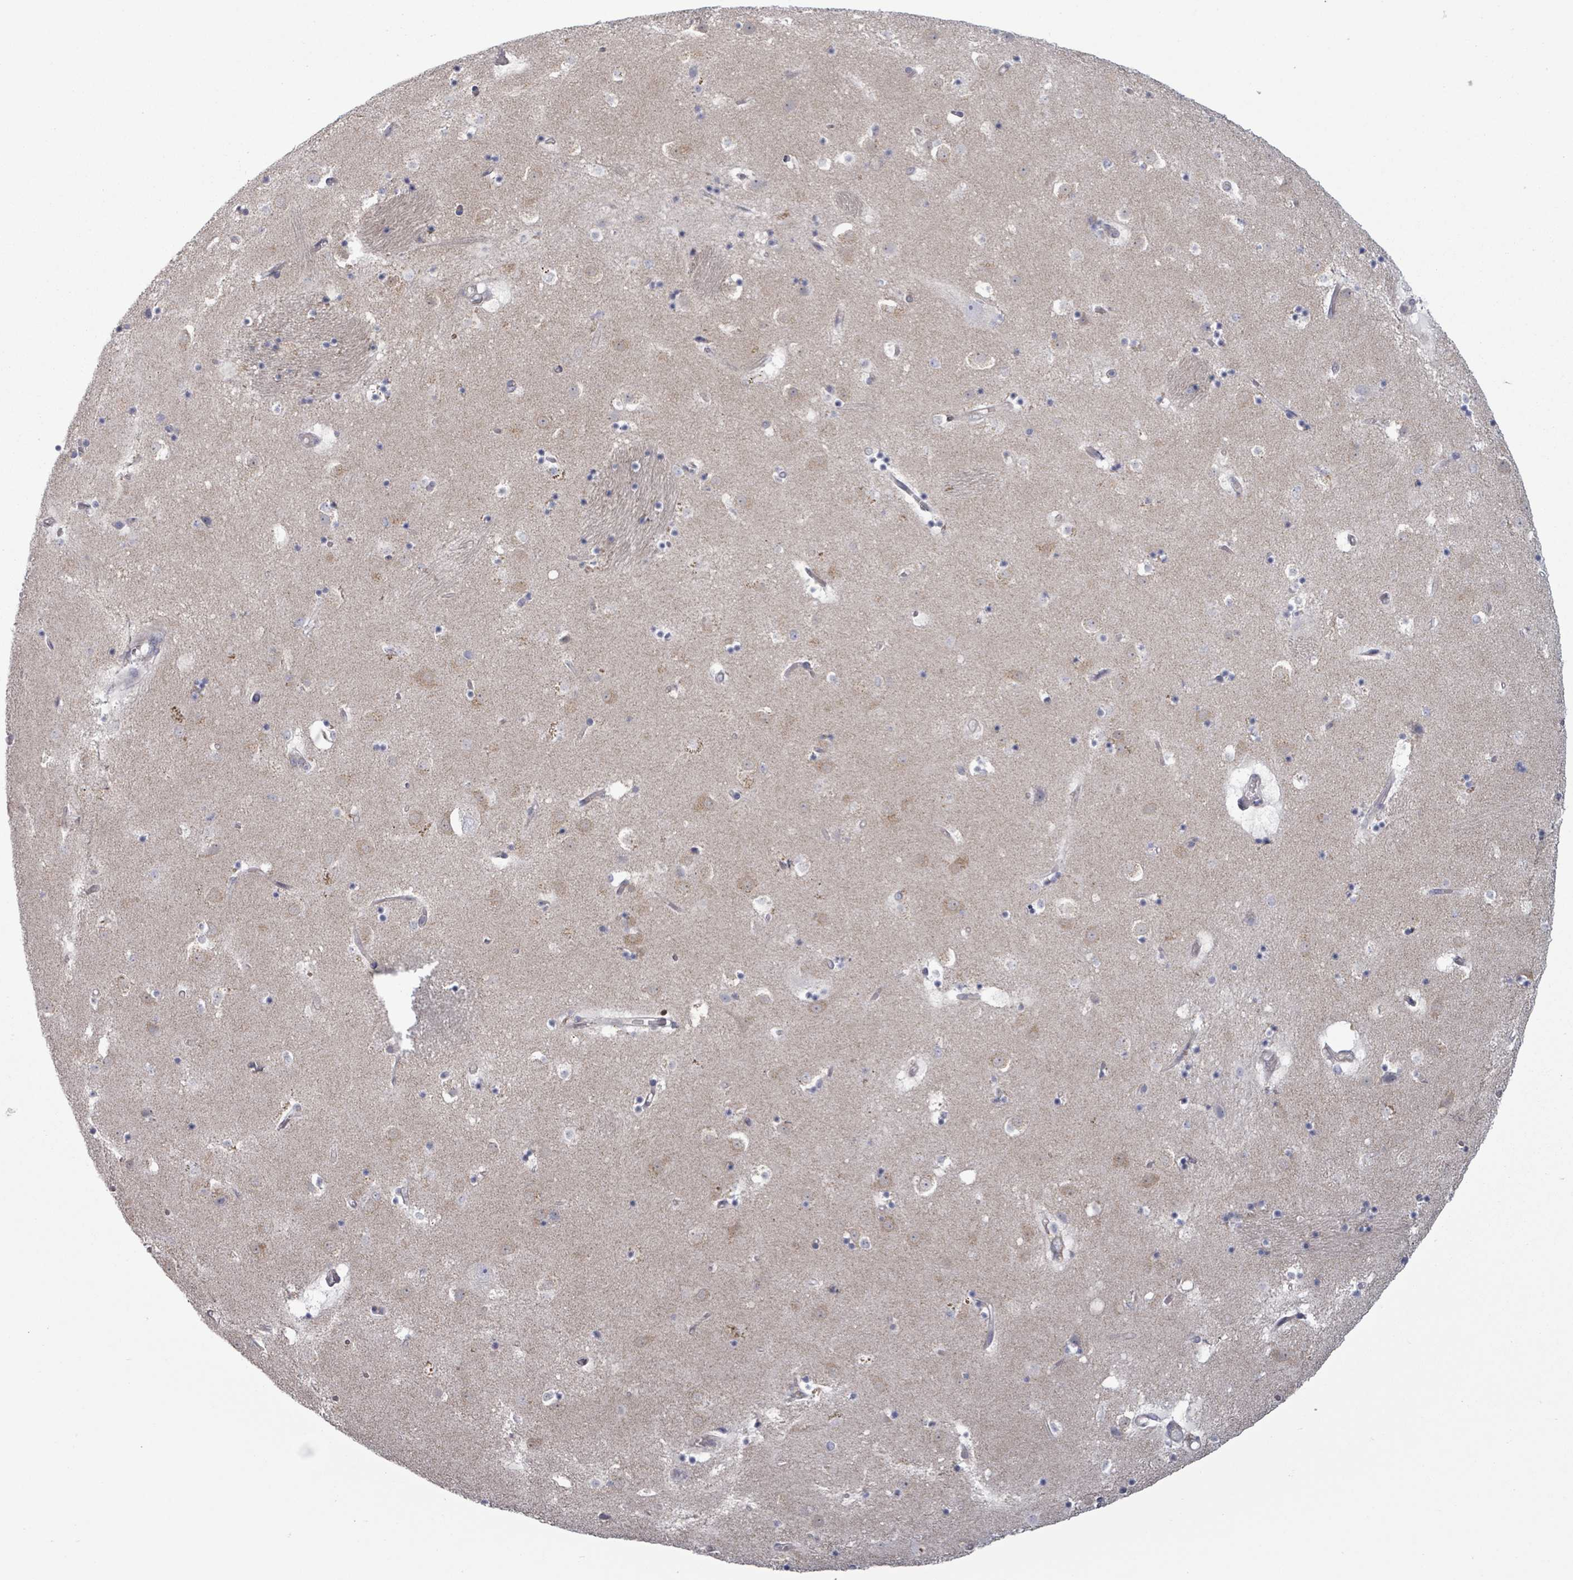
{"staining": {"intensity": "negative", "quantity": "none", "location": "none"}, "tissue": "caudate", "cell_type": "Glial cells", "image_type": "normal", "snomed": [{"axis": "morphology", "description": "Normal tissue, NOS"}, {"axis": "topography", "description": "Lateral ventricle wall"}], "caption": "High power microscopy image of an IHC histopathology image of benign caudate, revealing no significant positivity in glial cells.", "gene": "FKBP1A", "patient": {"sex": "male", "age": 58}}